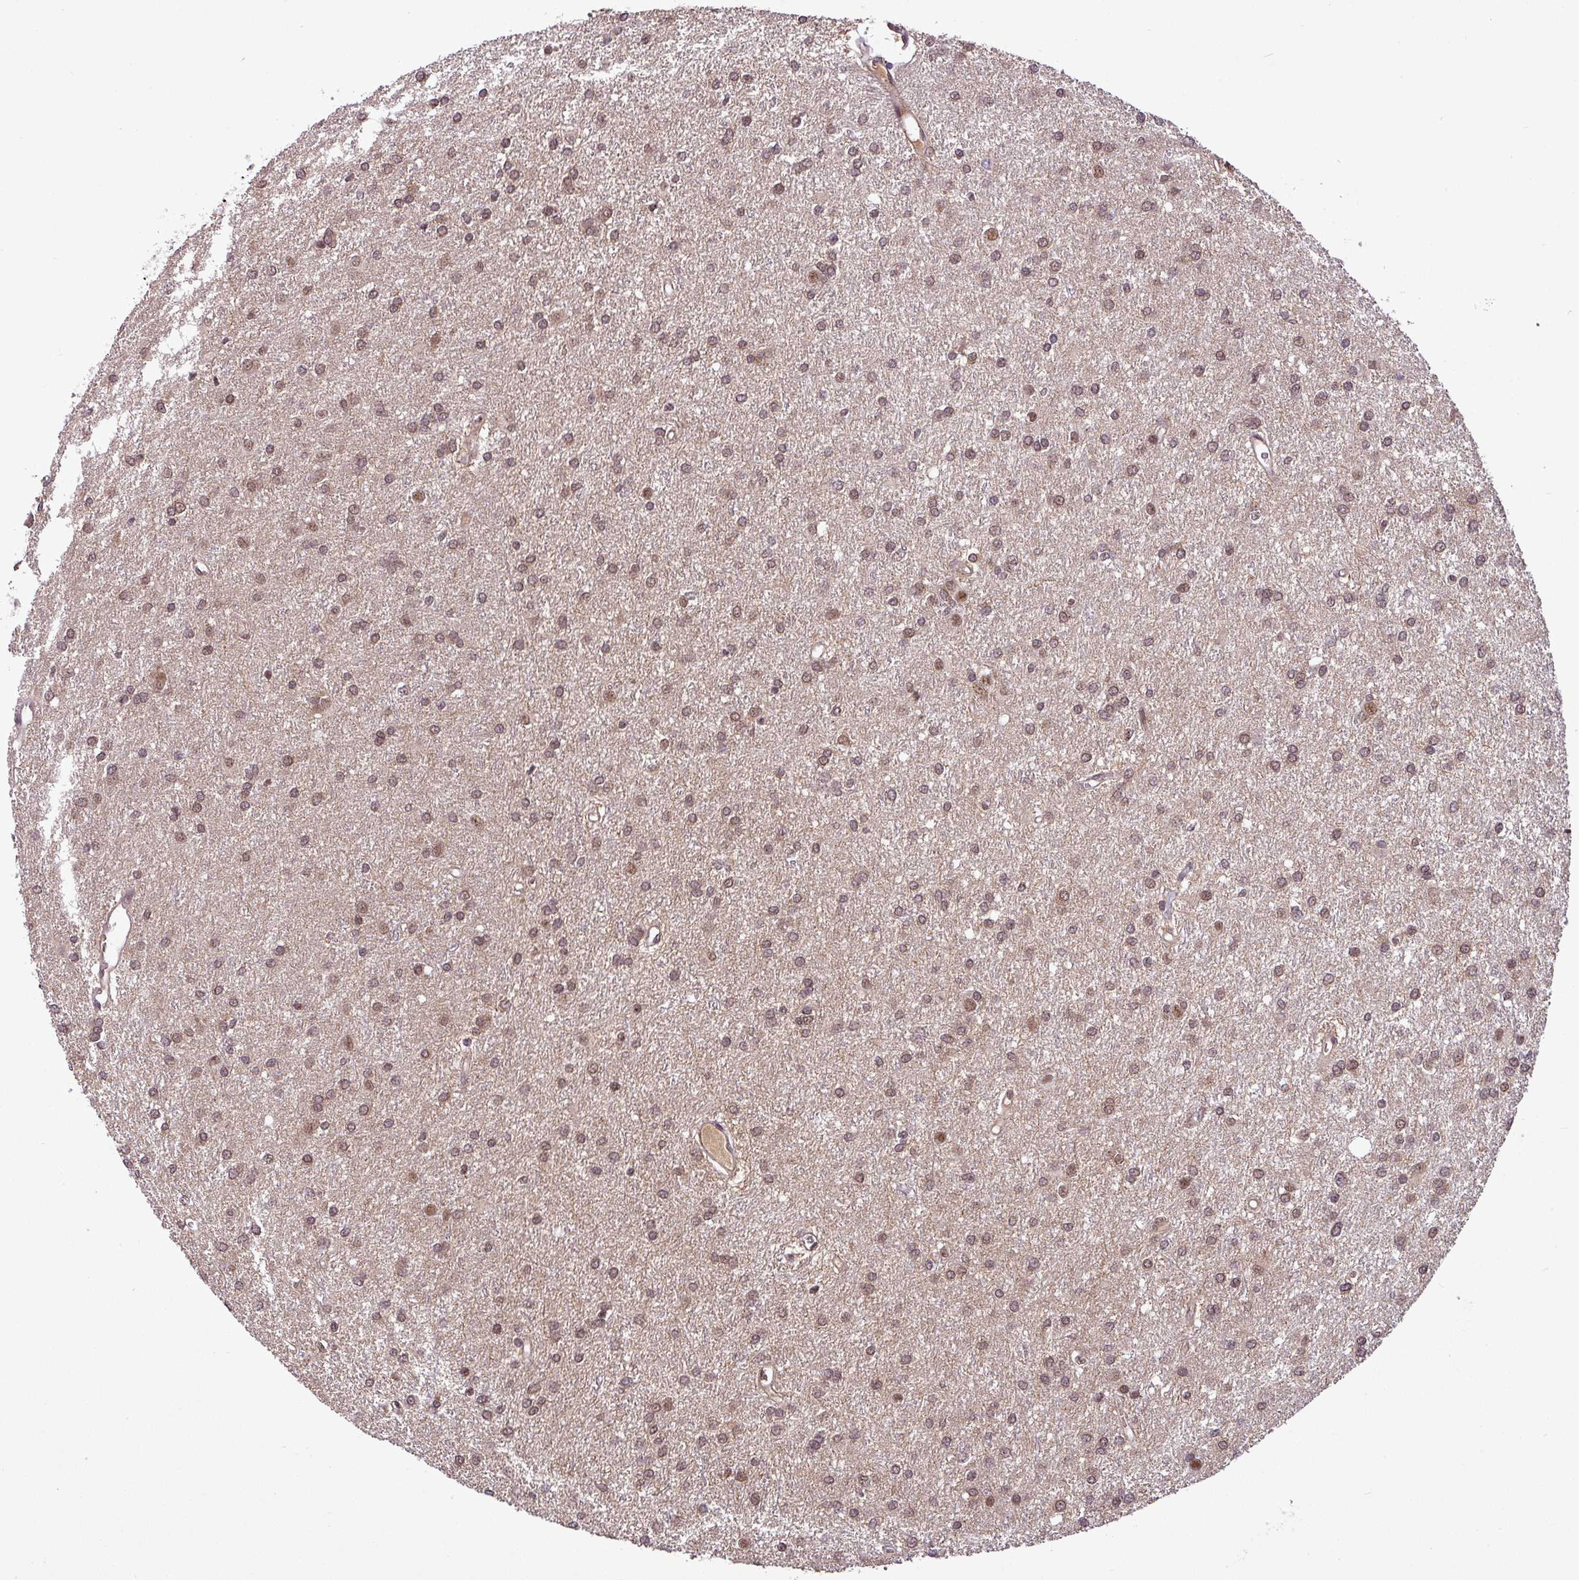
{"staining": {"intensity": "moderate", "quantity": ">75%", "location": "nuclear"}, "tissue": "glioma", "cell_type": "Tumor cells", "image_type": "cancer", "snomed": [{"axis": "morphology", "description": "Glioma, malignant, High grade"}, {"axis": "topography", "description": "Brain"}], "caption": "A medium amount of moderate nuclear positivity is seen in about >75% of tumor cells in glioma tissue.", "gene": "MFHAS1", "patient": {"sex": "female", "age": 50}}